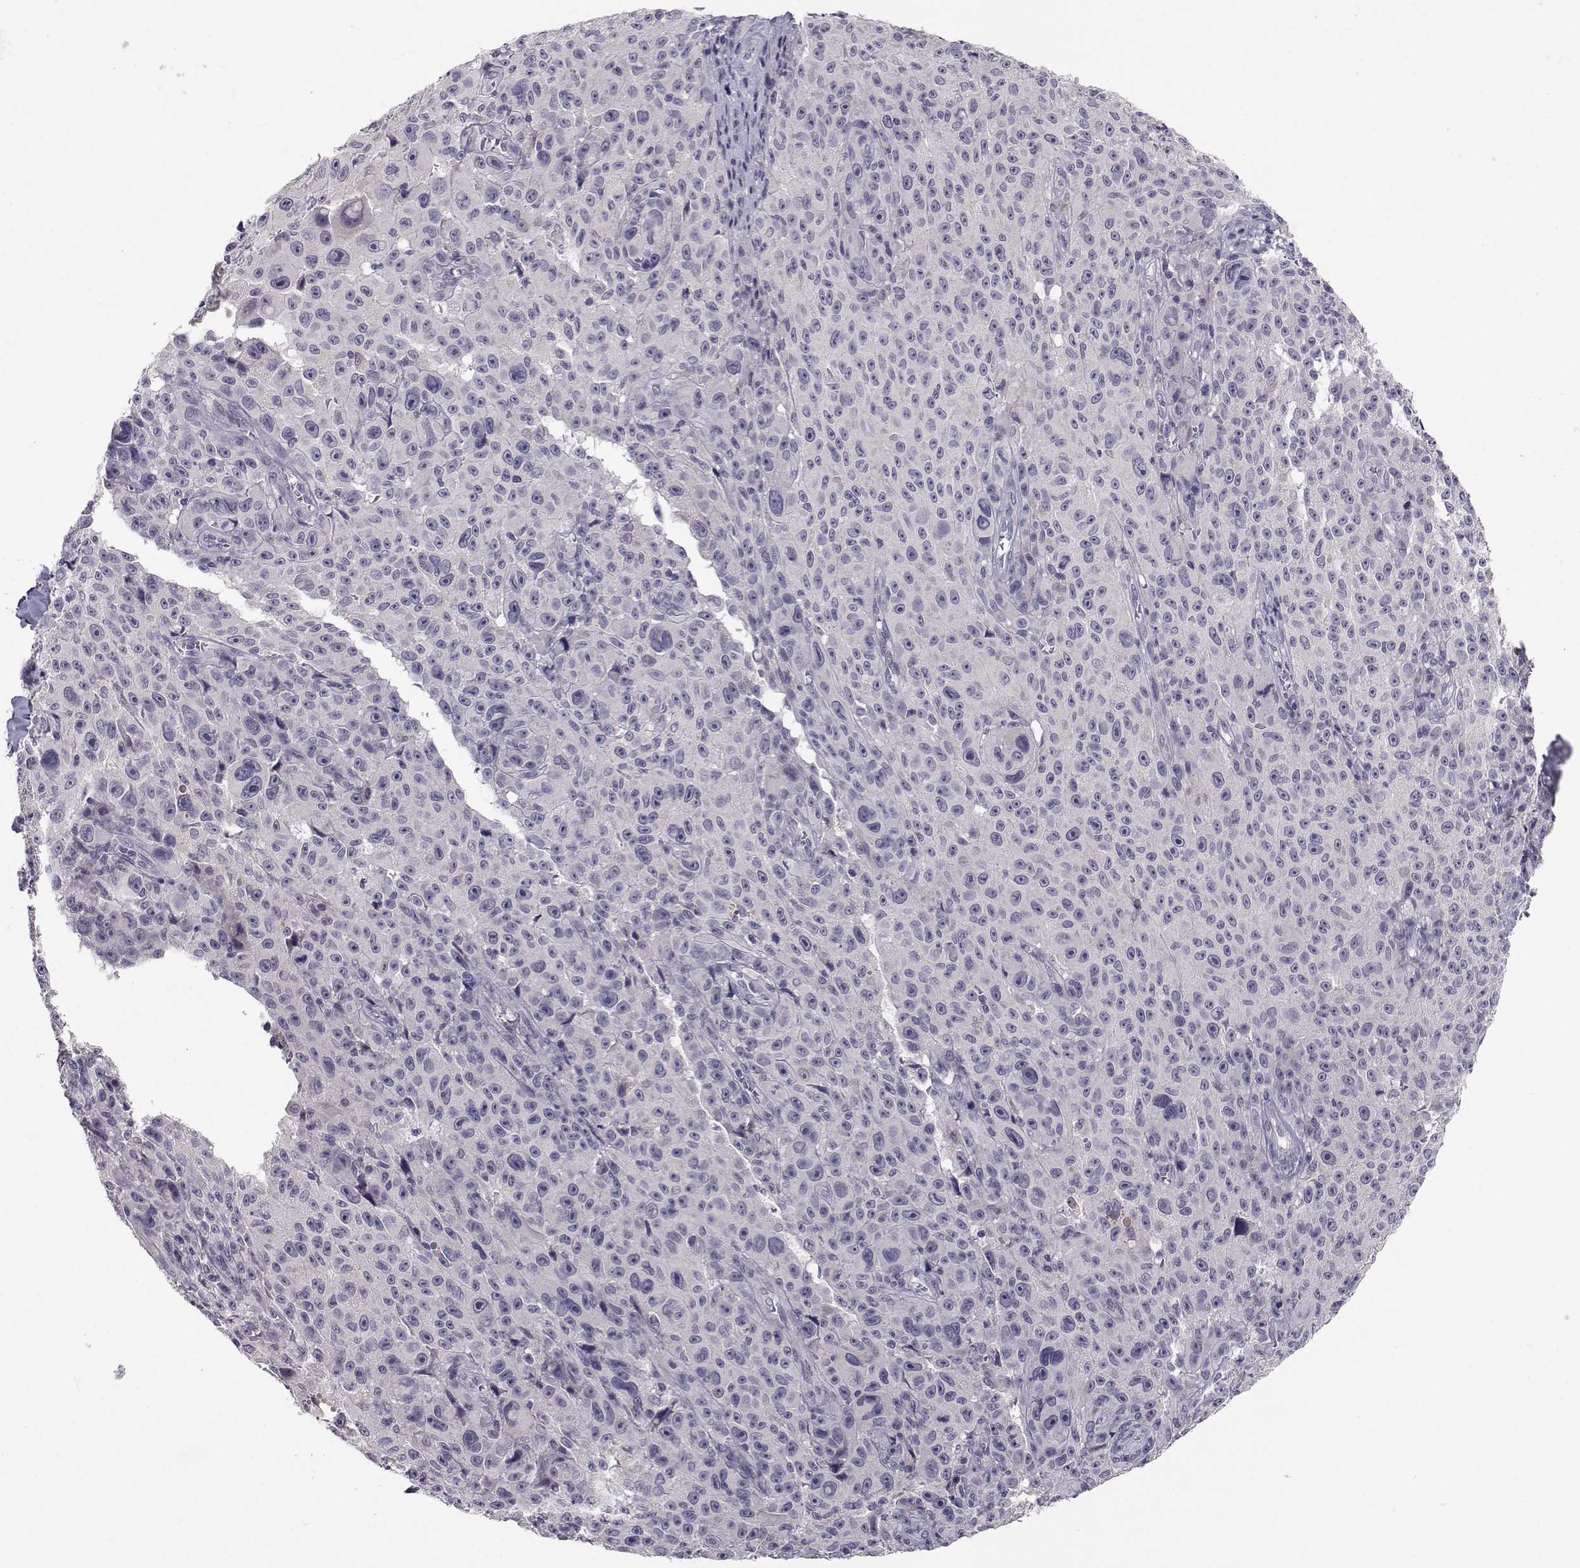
{"staining": {"intensity": "negative", "quantity": "none", "location": "none"}, "tissue": "melanoma", "cell_type": "Tumor cells", "image_type": "cancer", "snomed": [{"axis": "morphology", "description": "Malignant melanoma, NOS"}, {"axis": "topography", "description": "Skin"}], "caption": "The IHC histopathology image has no significant positivity in tumor cells of melanoma tissue.", "gene": "SLC6A3", "patient": {"sex": "female", "age": 82}}